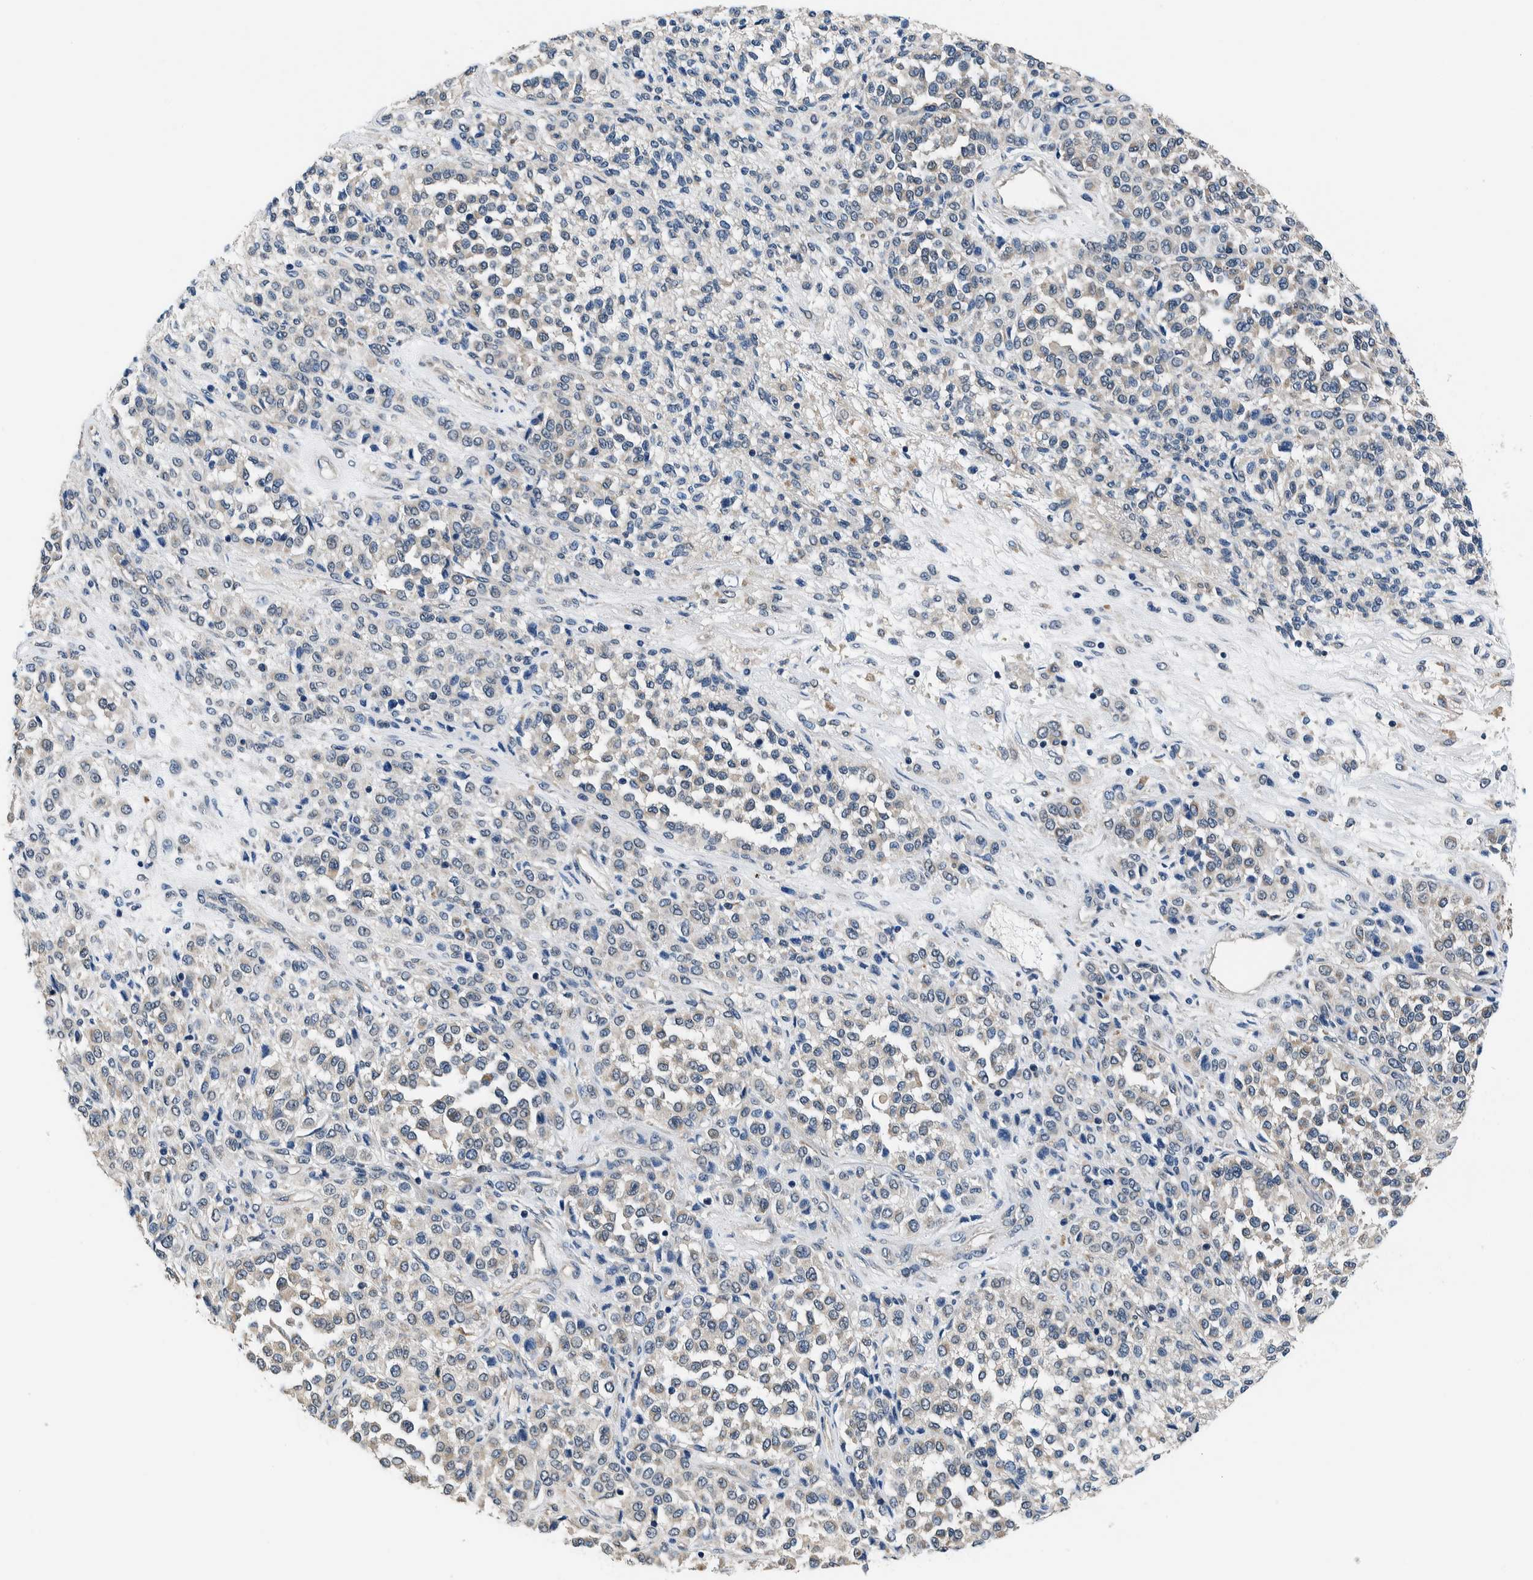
{"staining": {"intensity": "negative", "quantity": "none", "location": "none"}, "tissue": "melanoma", "cell_type": "Tumor cells", "image_type": "cancer", "snomed": [{"axis": "morphology", "description": "Malignant melanoma, Metastatic site"}, {"axis": "topography", "description": "Pancreas"}], "caption": "High power microscopy micrograph of an immunohistochemistry (IHC) photomicrograph of melanoma, revealing no significant positivity in tumor cells. The staining is performed using DAB brown chromogen with nuclei counter-stained in using hematoxylin.", "gene": "NIBAN2", "patient": {"sex": "female", "age": 30}}